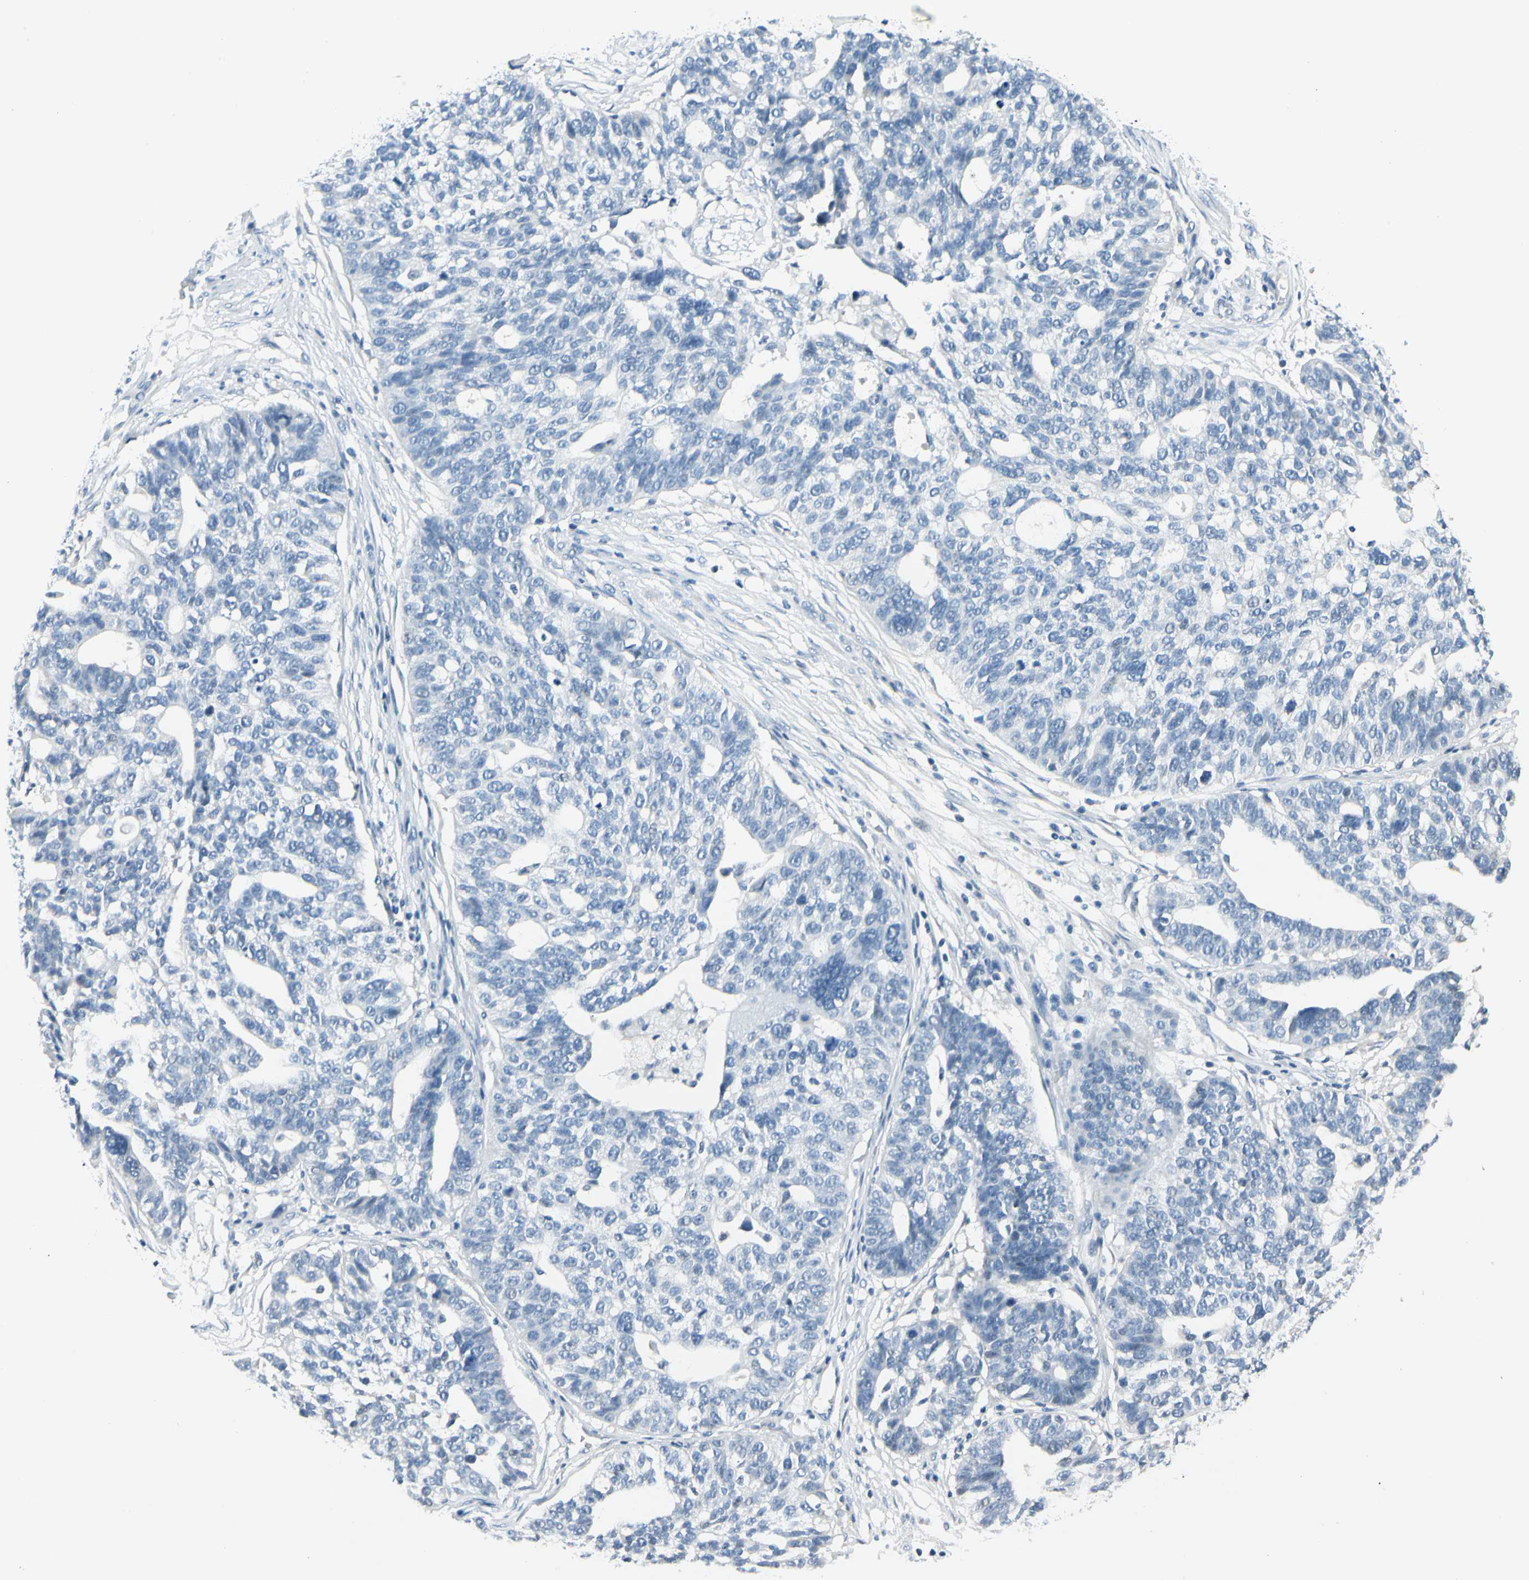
{"staining": {"intensity": "negative", "quantity": "none", "location": "none"}, "tissue": "ovarian cancer", "cell_type": "Tumor cells", "image_type": "cancer", "snomed": [{"axis": "morphology", "description": "Cystadenocarcinoma, serous, NOS"}, {"axis": "topography", "description": "Ovary"}], "caption": "Tumor cells show no significant protein expression in serous cystadenocarcinoma (ovarian). The staining was performed using DAB (3,3'-diaminobenzidine) to visualize the protein expression in brown, while the nuclei were stained in blue with hematoxylin (Magnification: 20x).", "gene": "ZSCAN1", "patient": {"sex": "female", "age": 59}}